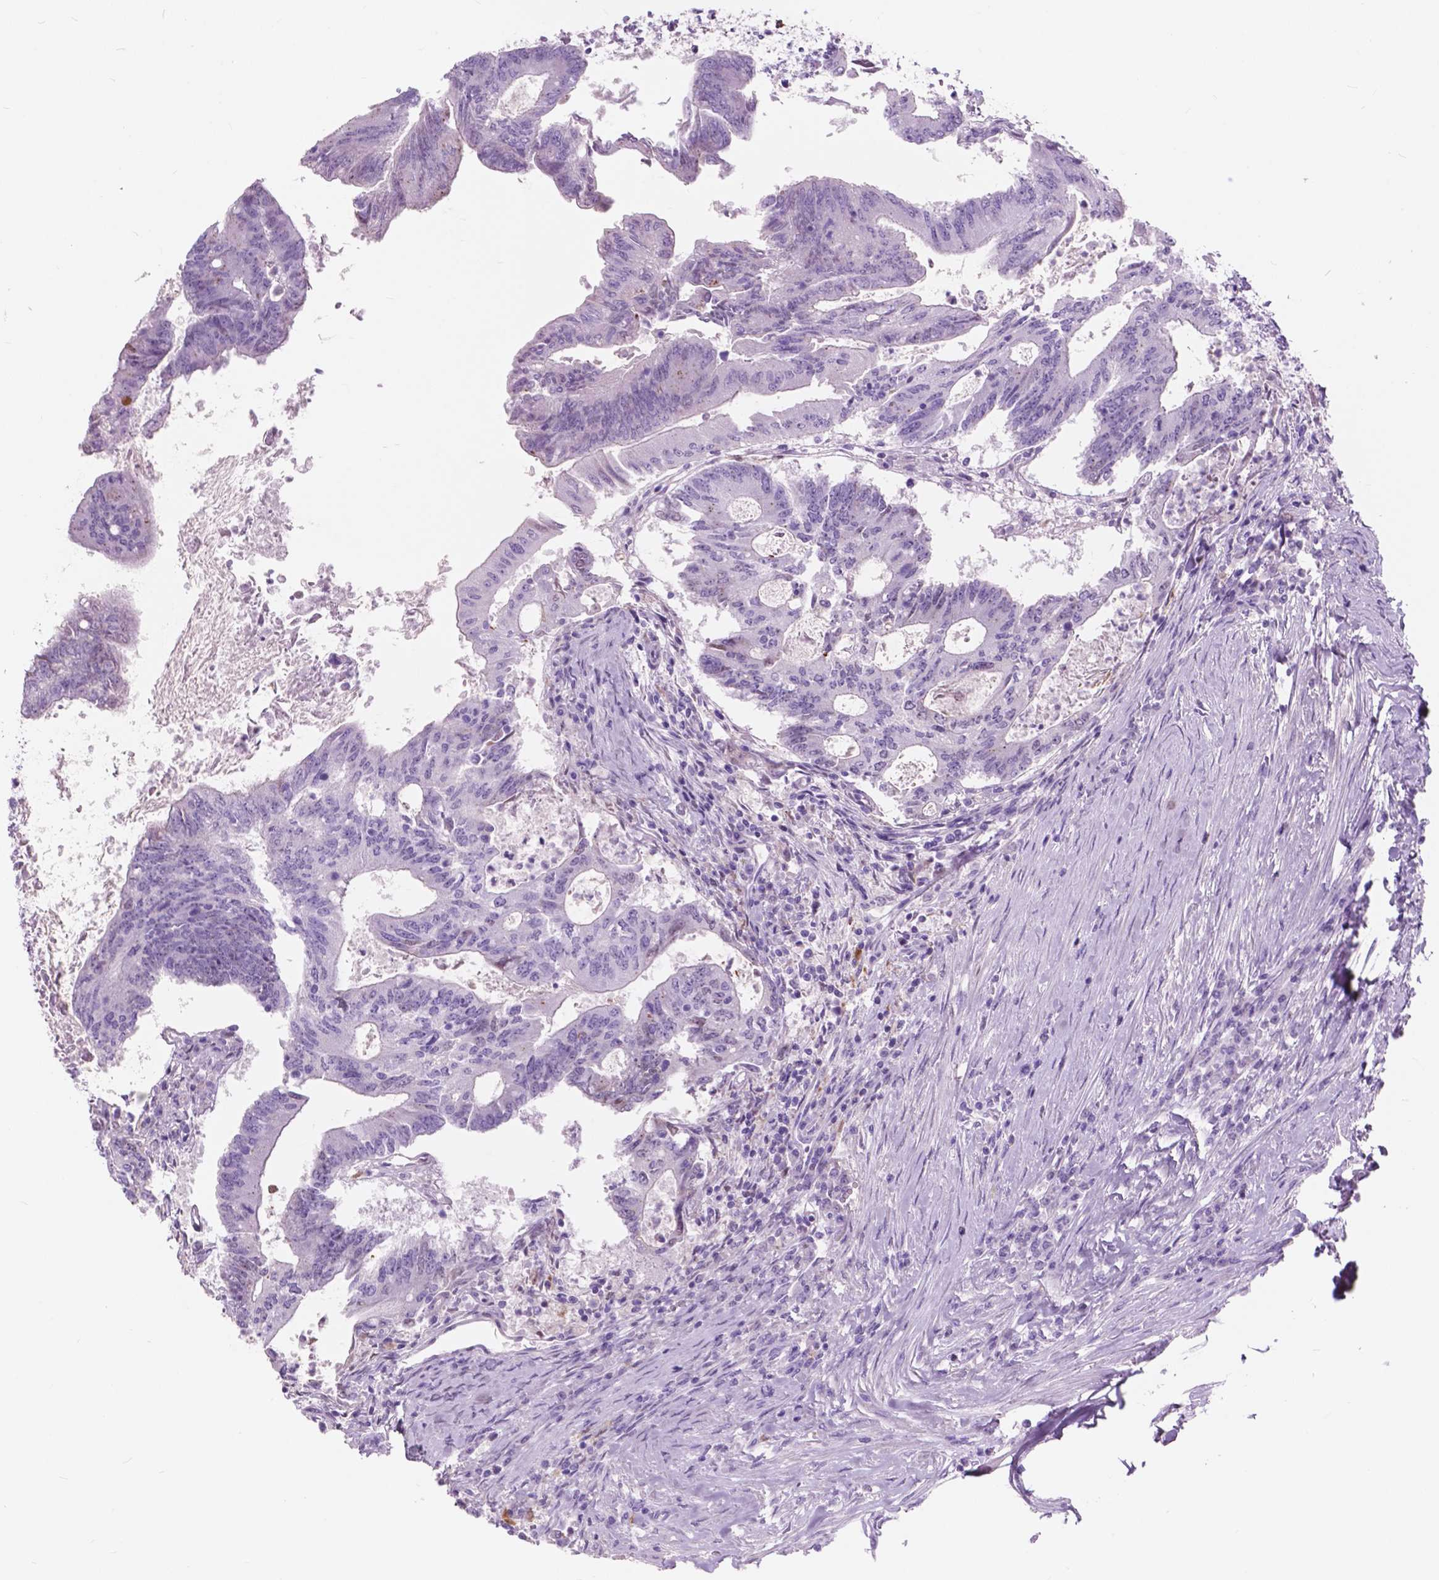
{"staining": {"intensity": "negative", "quantity": "none", "location": "none"}, "tissue": "colorectal cancer", "cell_type": "Tumor cells", "image_type": "cancer", "snomed": [{"axis": "morphology", "description": "Adenocarcinoma, NOS"}, {"axis": "topography", "description": "Colon"}], "caption": "DAB (3,3'-diaminobenzidine) immunohistochemical staining of human colorectal cancer (adenocarcinoma) demonstrates no significant positivity in tumor cells.", "gene": "FXYD2", "patient": {"sex": "female", "age": 70}}